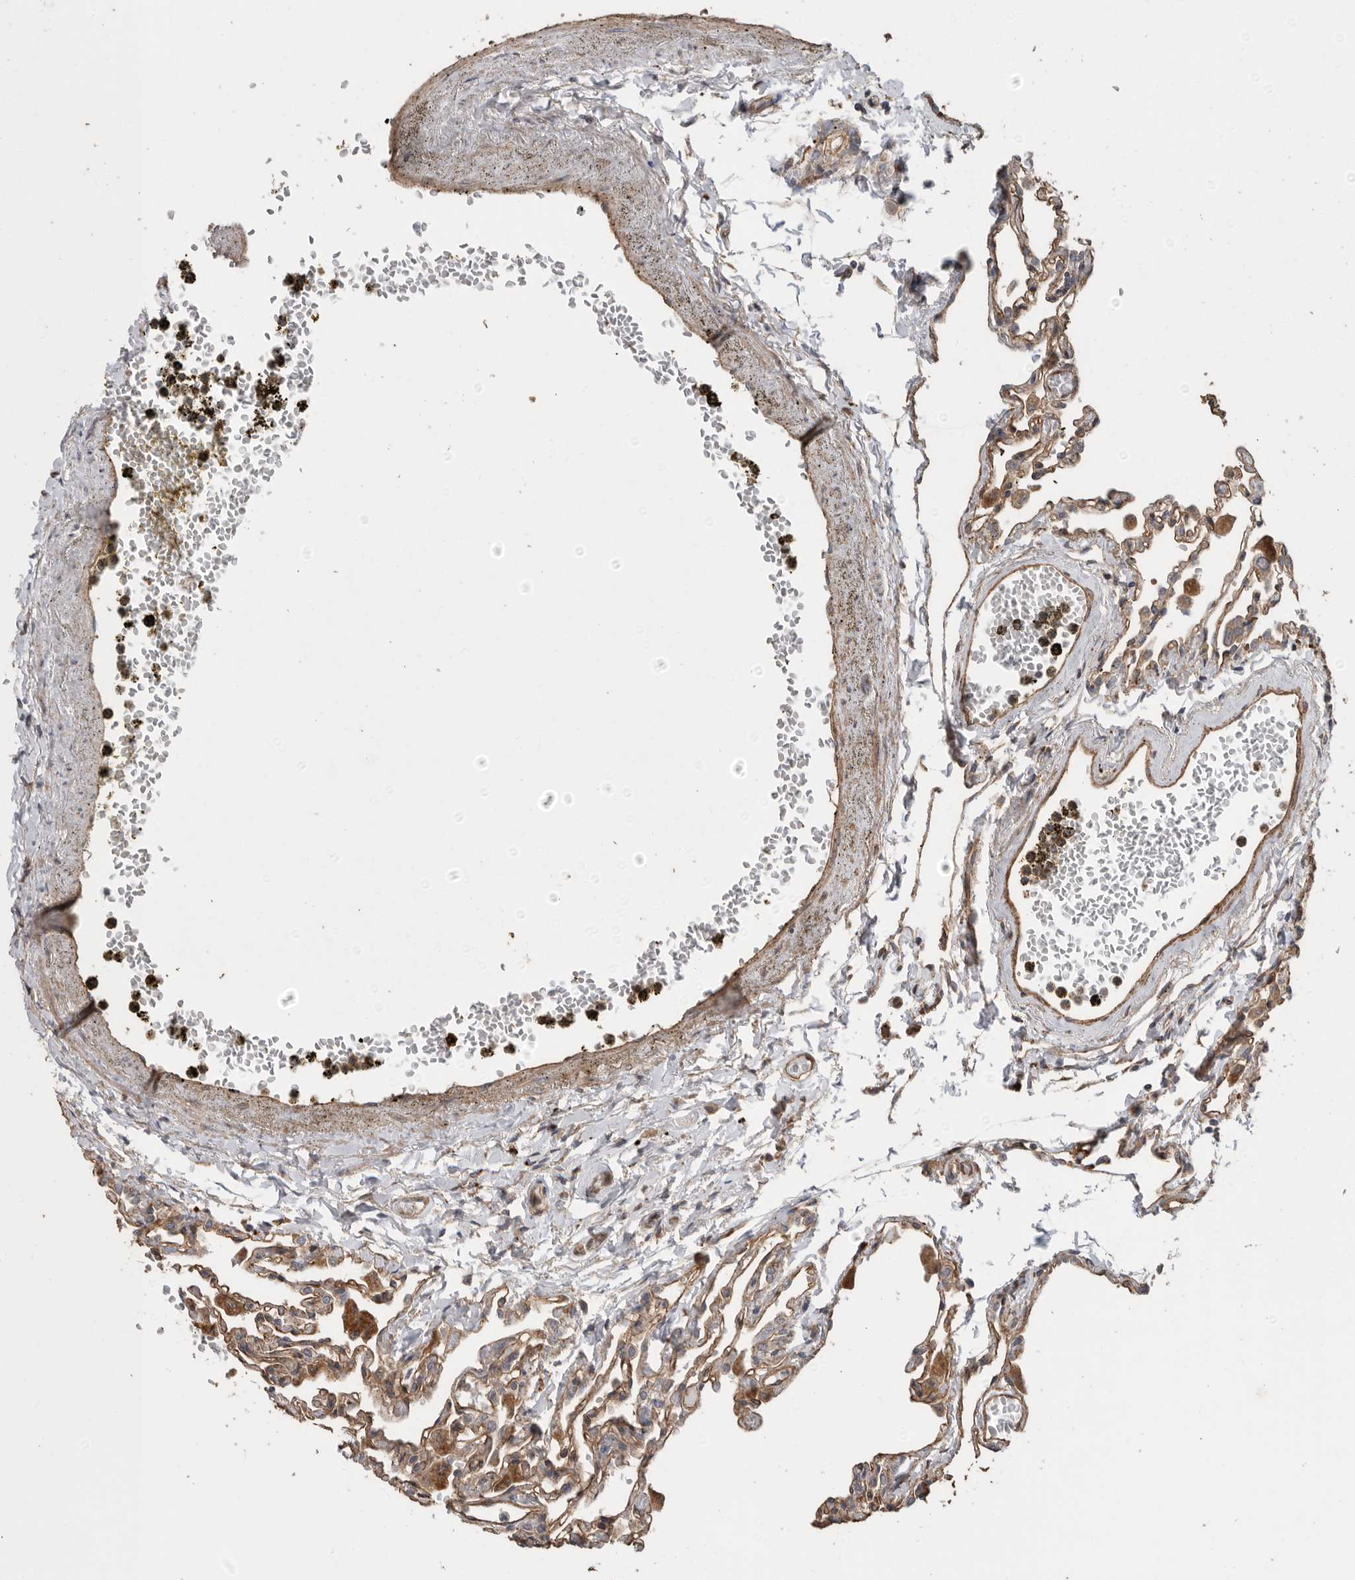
{"staining": {"intensity": "moderate", "quantity": "25%-75%", "location": "cytoplasmic/membranous"}, "tissue": "lung", "cell_type": "Alveolar cells", "image_type": "normal", "snomed": [{"axis": "morphology", "description": "Normal tissue, NOS"}, {"axis": "topography", "description": "Bronchus"}, {"axis": "topography", "description": "Lung"}], "caption": "Human lung stained for a protein (brown) displays moderate cytoplasmic/membranous positive expression in about 25%-75% of alveolar cells.", "gene": "PODXL2", "patient": {"sex": "female", "age": 49}}